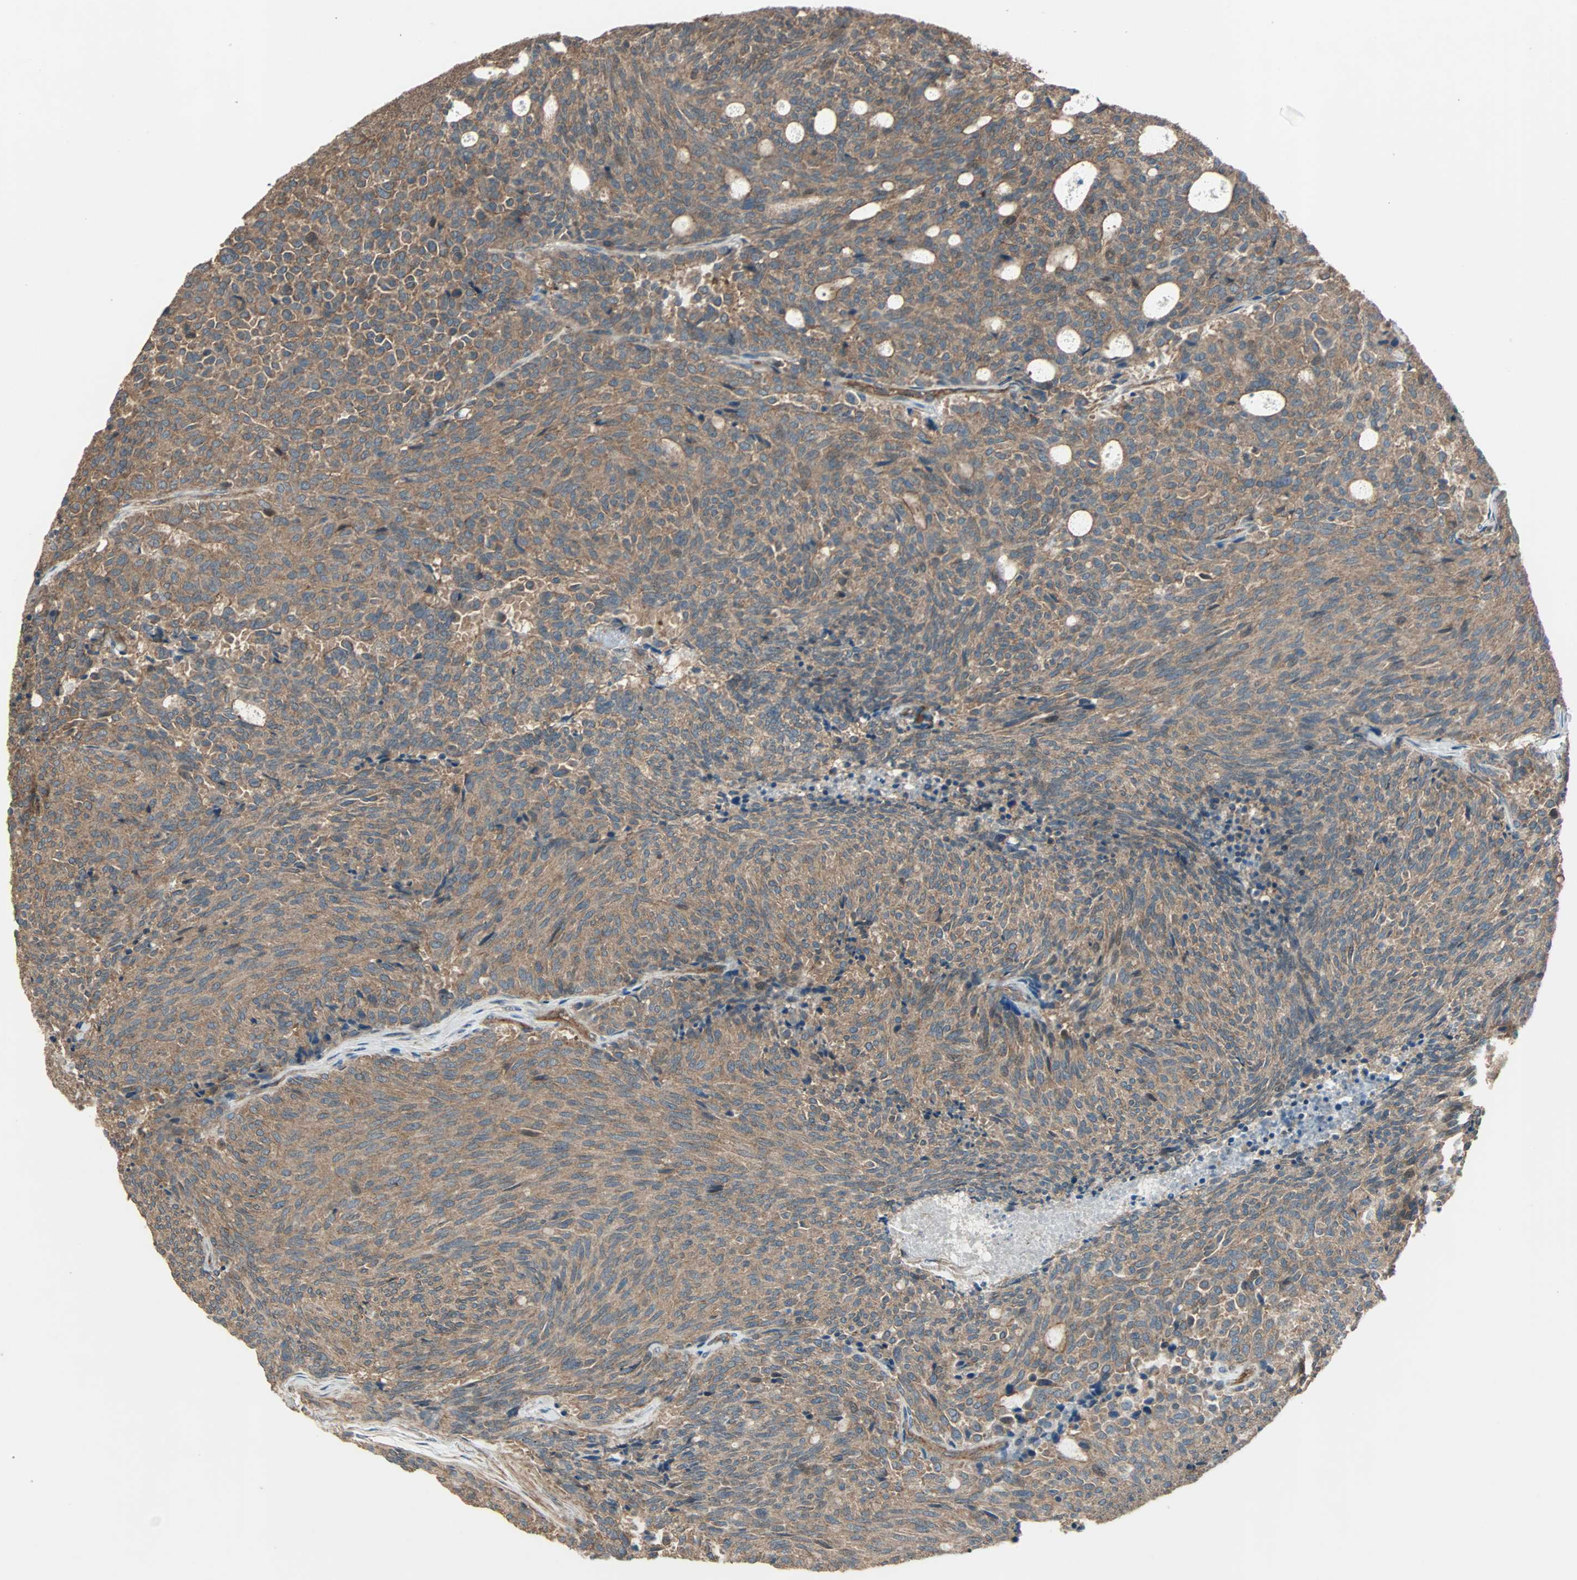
{"staining": {"intensity": "moderate", "quantity": ">75%", "location": "cytoplasmic/membranous"}, "tissue": "carcinoid", "cell_type": "Tumor cells", "image_type": "cancer", "snomed": [{"axis": "morphology", "description": "Carcinoid, malignant, NOS"}, {"axis": "topography", "description": "Pancreas"}], "caption": "Brown immunohistochemical staining in human malignant carcinoid reveals moderate cytoplasmic/membranous positivity in about >75% of tumor cells.", "gene": "GCK", "patient": {"sex": "female", "age": 54}}